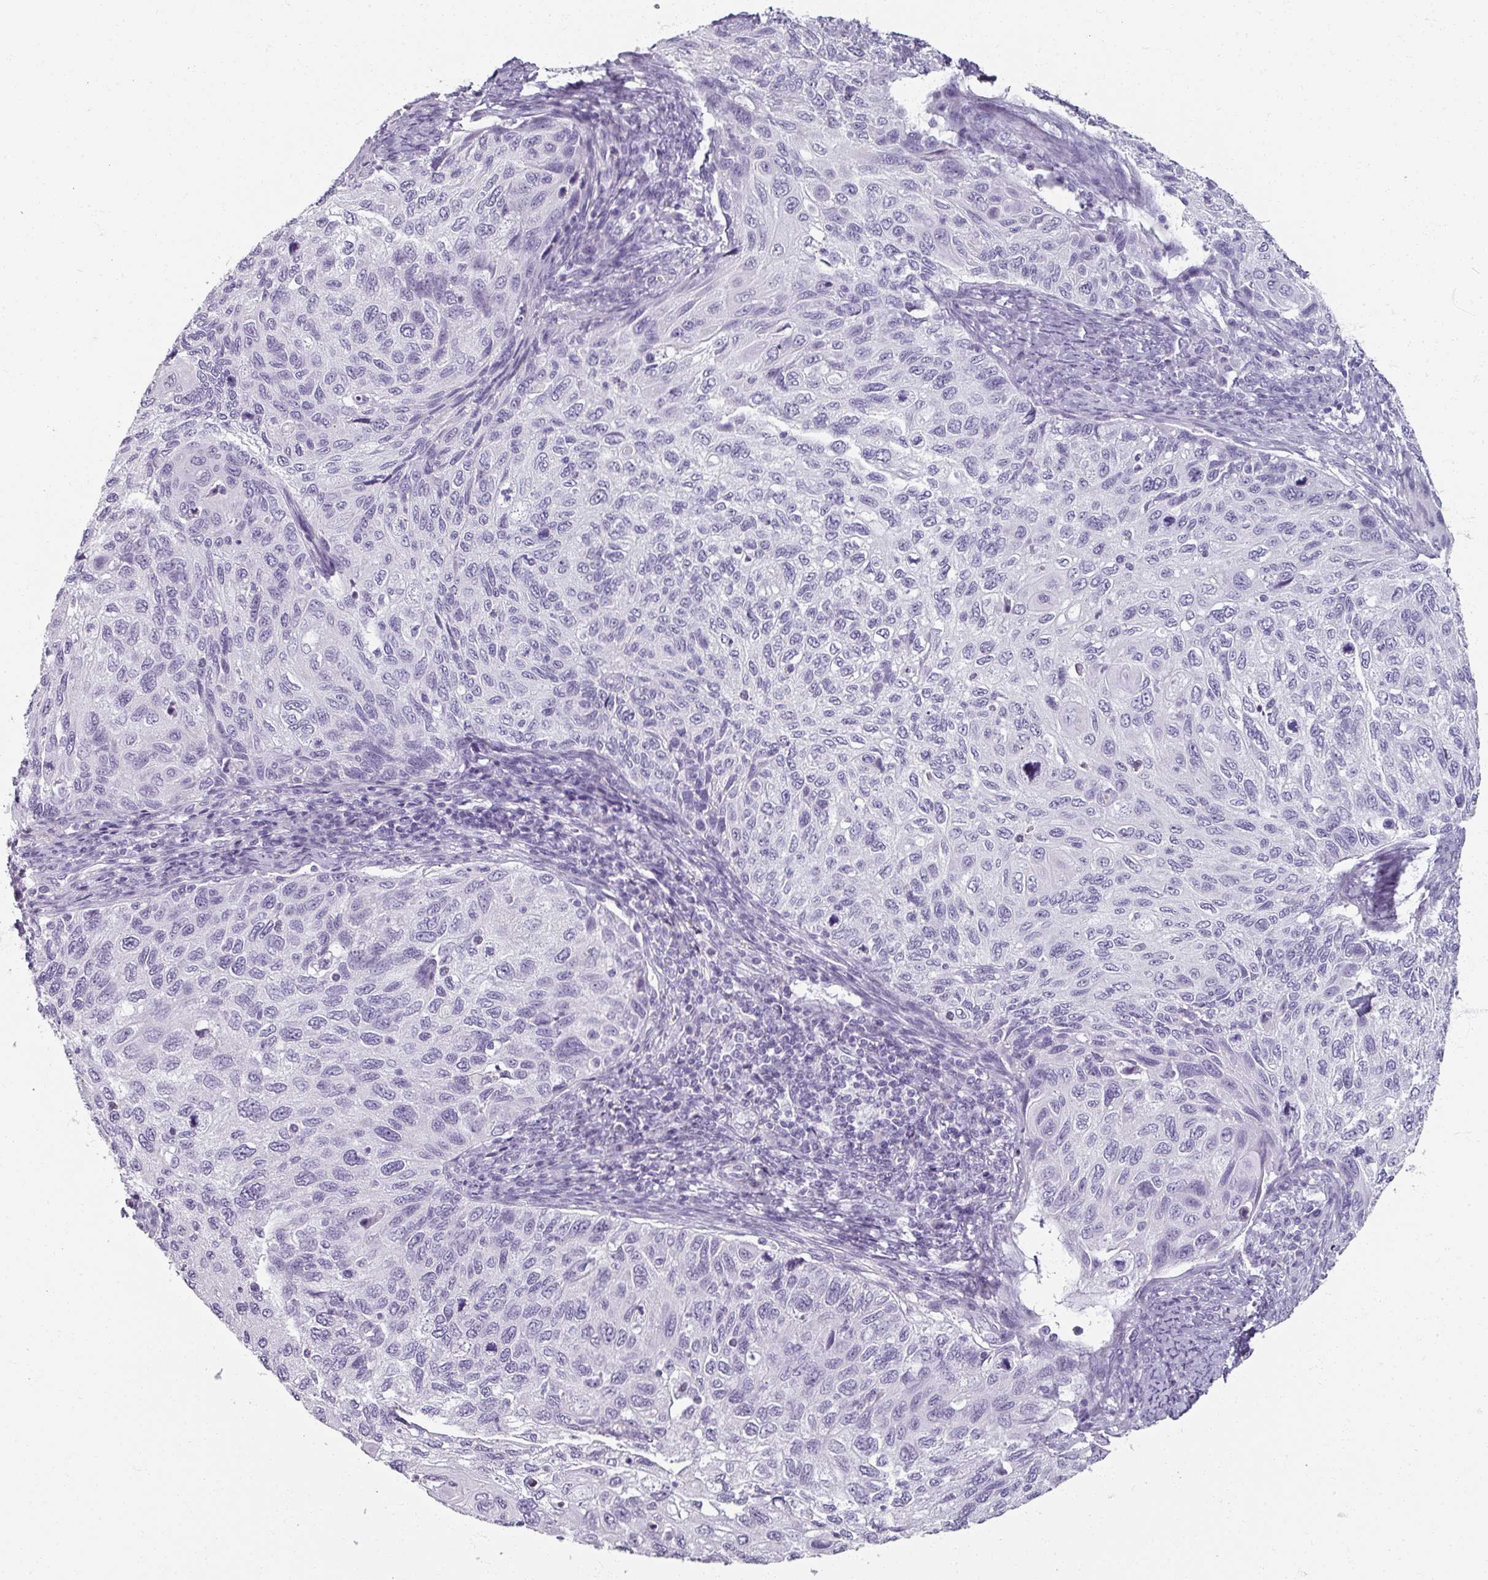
{"staining": {"intensity": "negative", "quantity": "none", "location": "none"}, "tissue": "cervical cancer", "cell_type": "Tumor cells", "image_type": "cancer", "snomed": [{"axis": "morphology", "description": "Squamous cell carcinoma, NOS"}, {"axis": "topography", "description": "Cervix"}], "caption": "DAB (3,3'-diaminobenzidine) immunohistochemical staining of human cervical squamous cell carcinoma reveals no significant expression in tumor cells. (Immunohistochemistry, brightfield microscopy, high magnification).", "gene": "REG3G", "patient": {"sex": "female", "age": 70}}